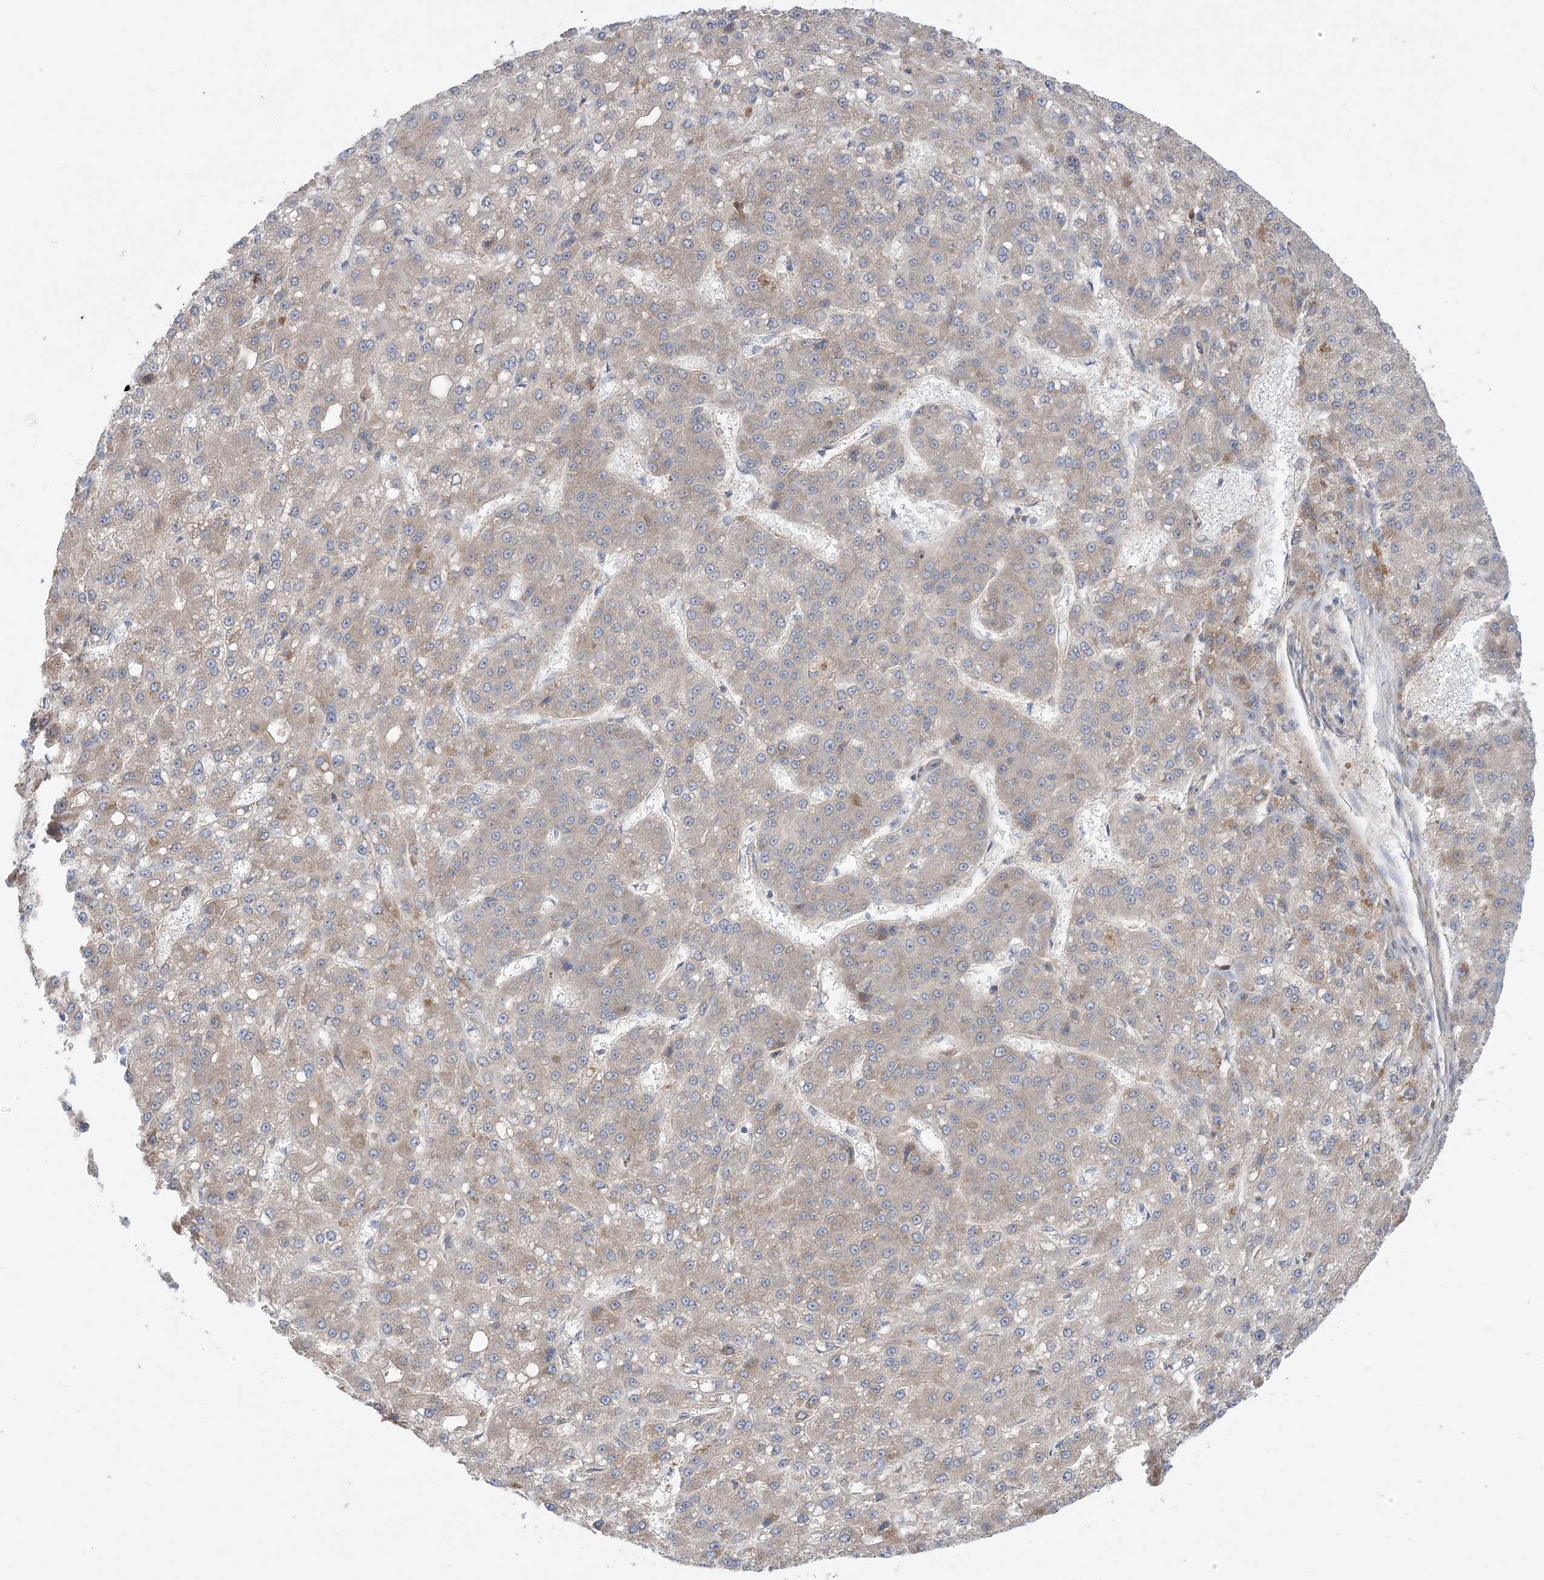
{"staining": {"intensity": "weak", "quantity": "<25%", "location": "cytoplasmic/membranous"}, "tissue": "liver cancer", "cell_type": "Tumor cells", "image_type": "cancer", "snomed": [{"axis": "morphology", "description": "Carcinoma, Hepatocellular, NOS"}, {"axis": "topography", "description": "Liver"}], "caption": "Human liver hepatocellular carcinoma stained for a protein using immunohistochemistry (IHC) reveals no expression in tumor cells.", "gene": "AOC1", "patient": {"sex": "male", "age": 67}}